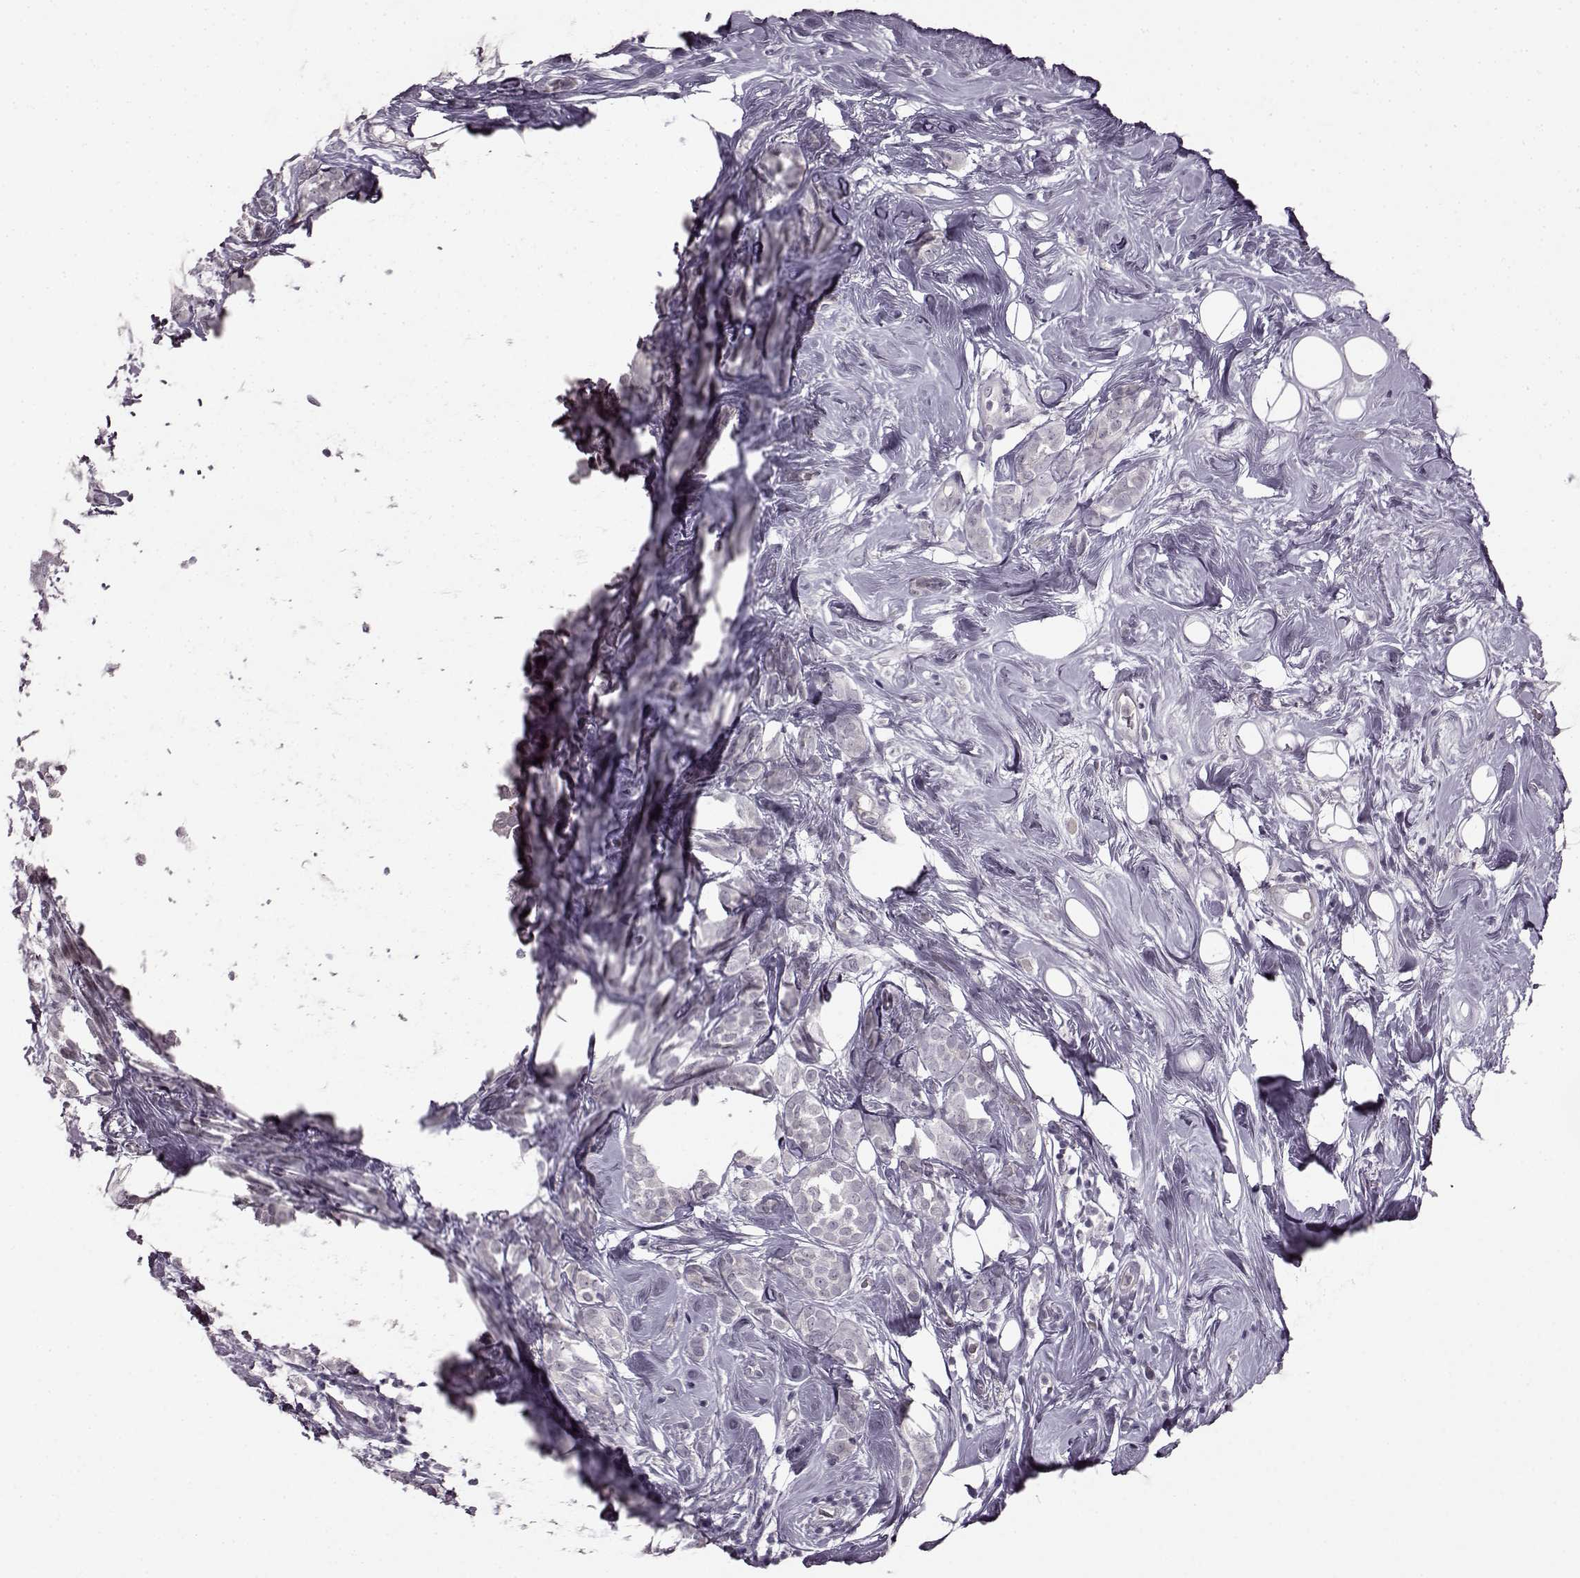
{"staining": {"intensity": "negative", "quantity": "none", "location": "none"}, "tissue": "breast cancer", "cell_type": "Tumor cells", "image_type": "cancer", "snomed": [{"axis": "morphology", "description": "Lobular carcinoma"}, {"axis": "topography", "description": "Breast"}], "caption": "Immunohistochemistry (IHC) image of human breast lobular carcinoma stained for a protein (brown), which exhibits no expression in tumor cells.", "gene": "LHB", "patient": {"sex": "female", "age": 49}}